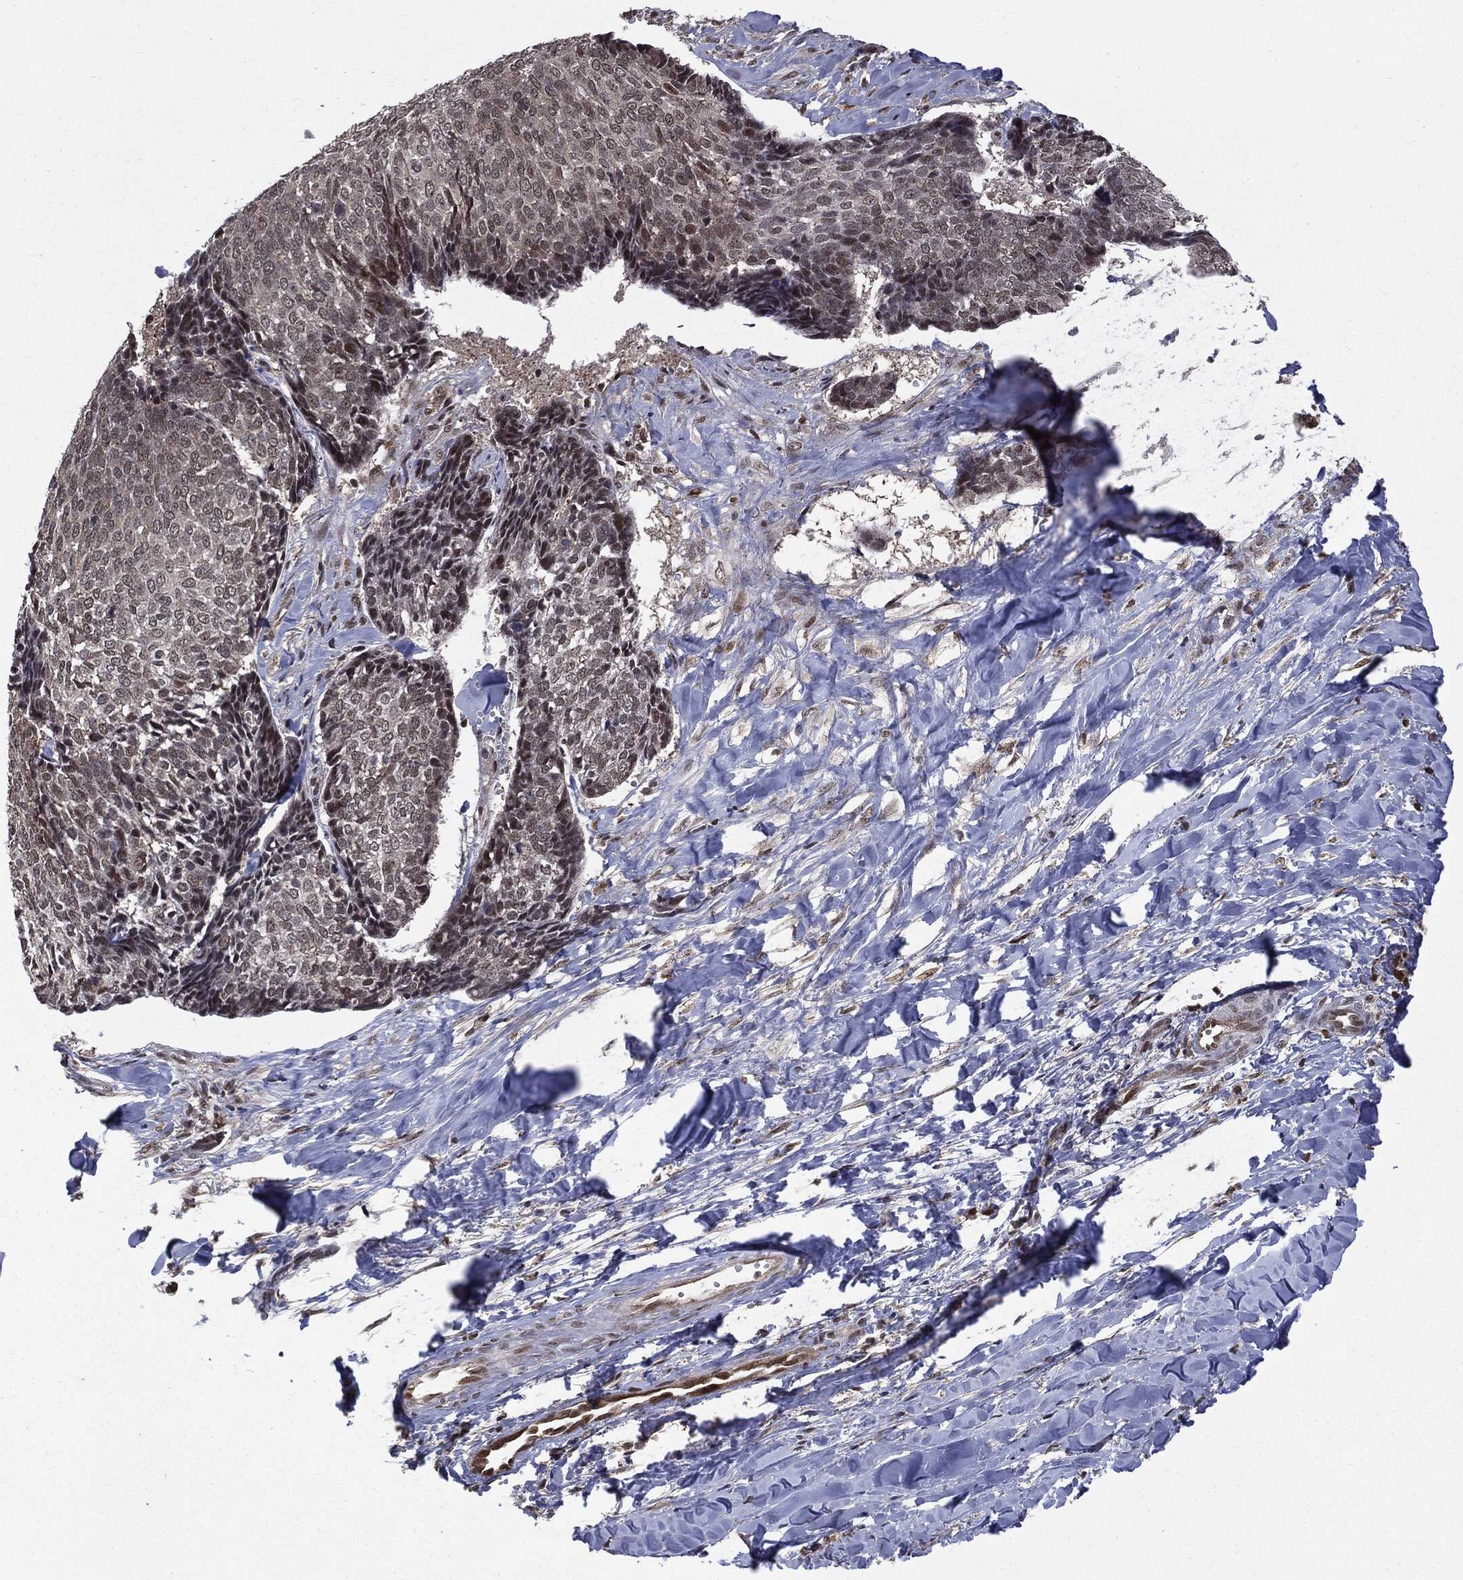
{"staining": {"intensity": "negative", "quantity": "none", "location": "none"}, "tissue": "skin cancer", "cell_type": "Tumor cells", "image_type": "cancer", "snomed": [{"axis": "morphology", "description": "Basal cell carcinoma"}, {"axis": "topography", "description": "Skin"}], "caption": "Protein analysis of skin cancer demonstrates no significant expression in tumor cells.", "gene": "PTPA", "patient": {"sex": "male", "age": 86}}